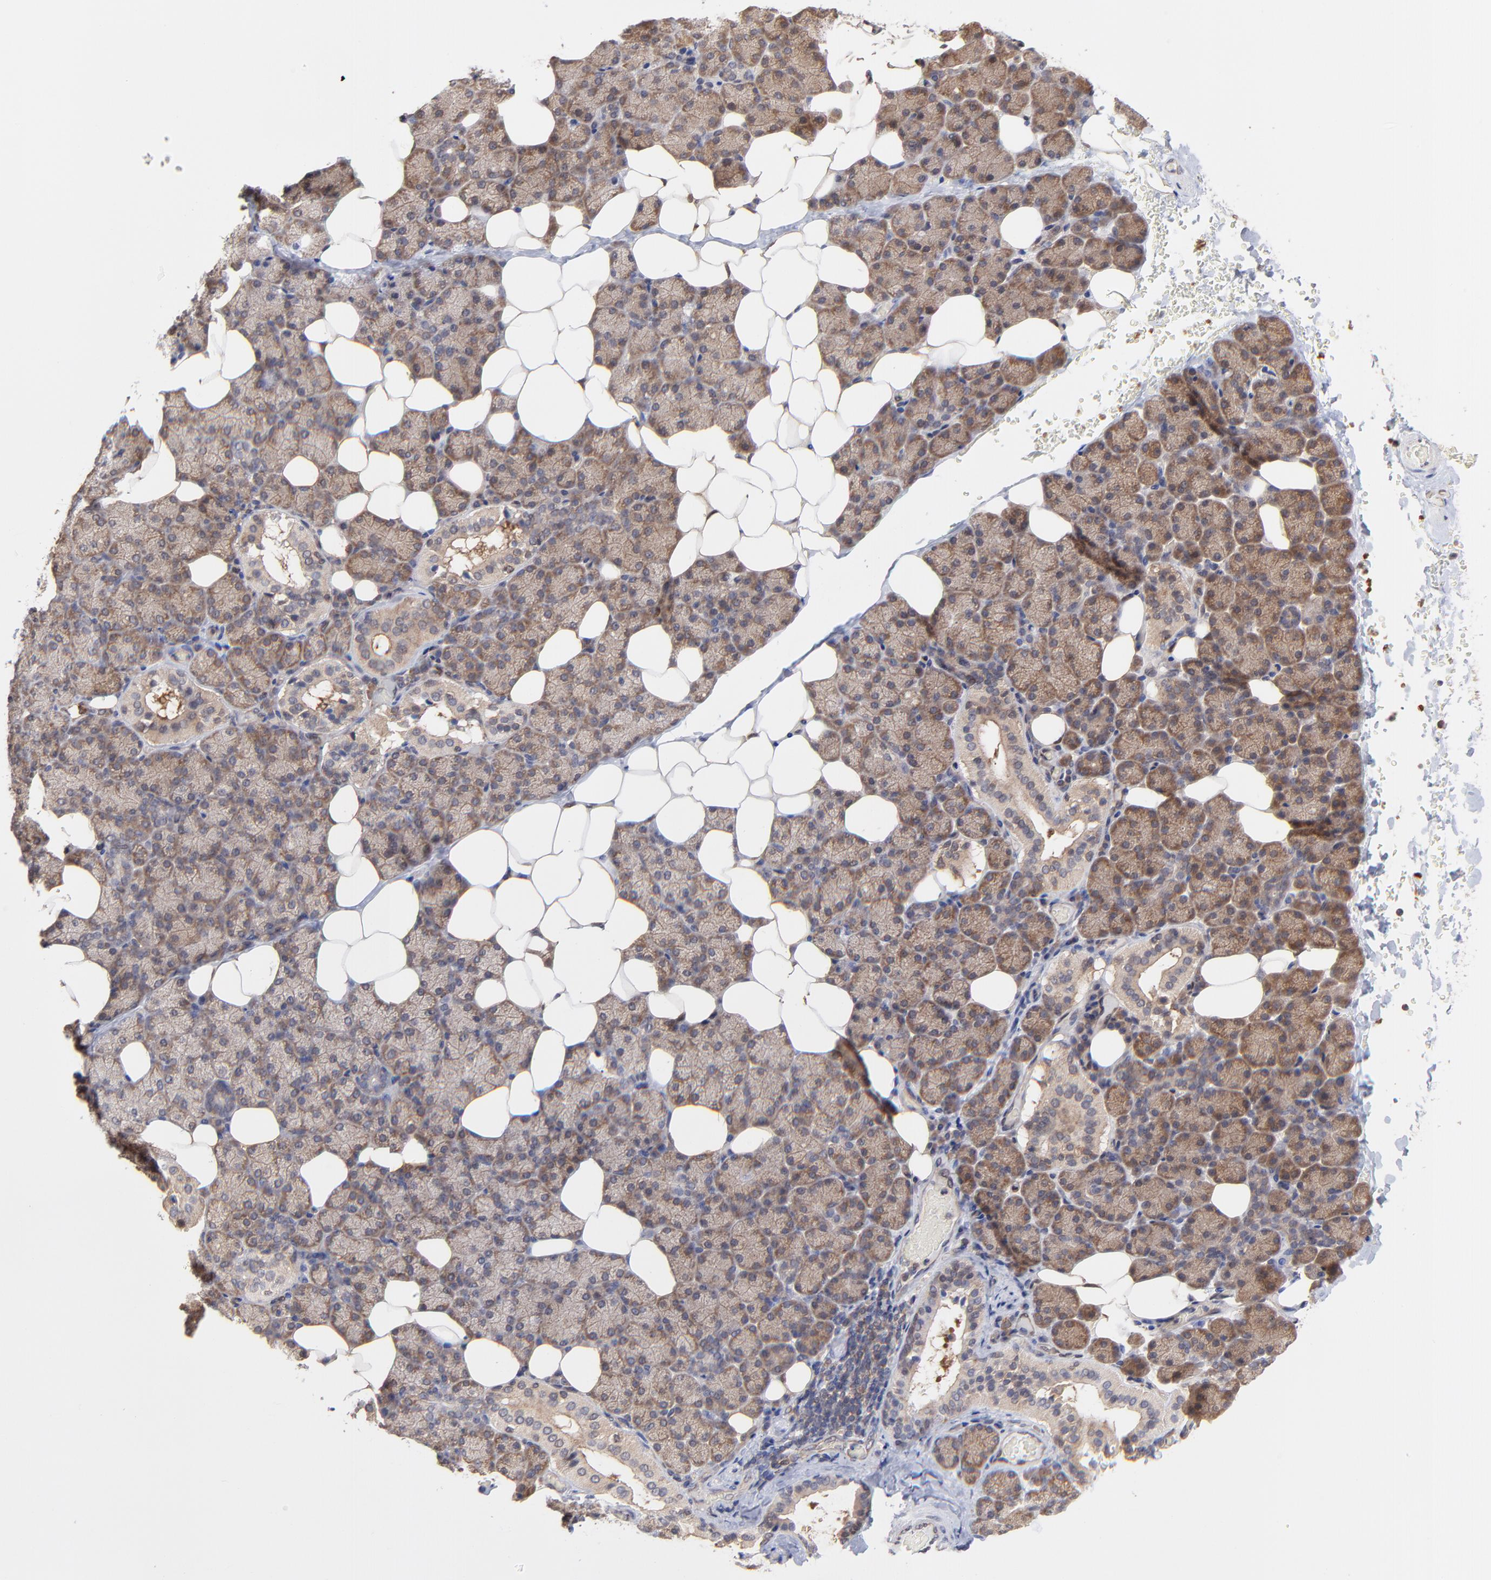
{"staining": {"intensity": "moderate", "quantity": ">75%", "location": "cytoplasmic/membranous"}, "tissue": "salivary gland", "cell_type": "Glandular cells", "image_type": "normal", "snomed": [{"axis": "morphology", "description": "Normal tissue, NOS"}, {"axis": "topography", "description": "Lymph node"}, {"axis": "topography", "description": "Salivary gland"}], "caption": "A photomicrograph of human salivary gland stained for a protein demonstrates moderate cytoplasmic/membranous brown staining in glandular cells. The staining is performed using DAB brown chromogen to label protein expression. The nuclei are counter-stained blue using hematoxylin.", "gene": "GART", "patient": {"sex": "male", "age": 8}}